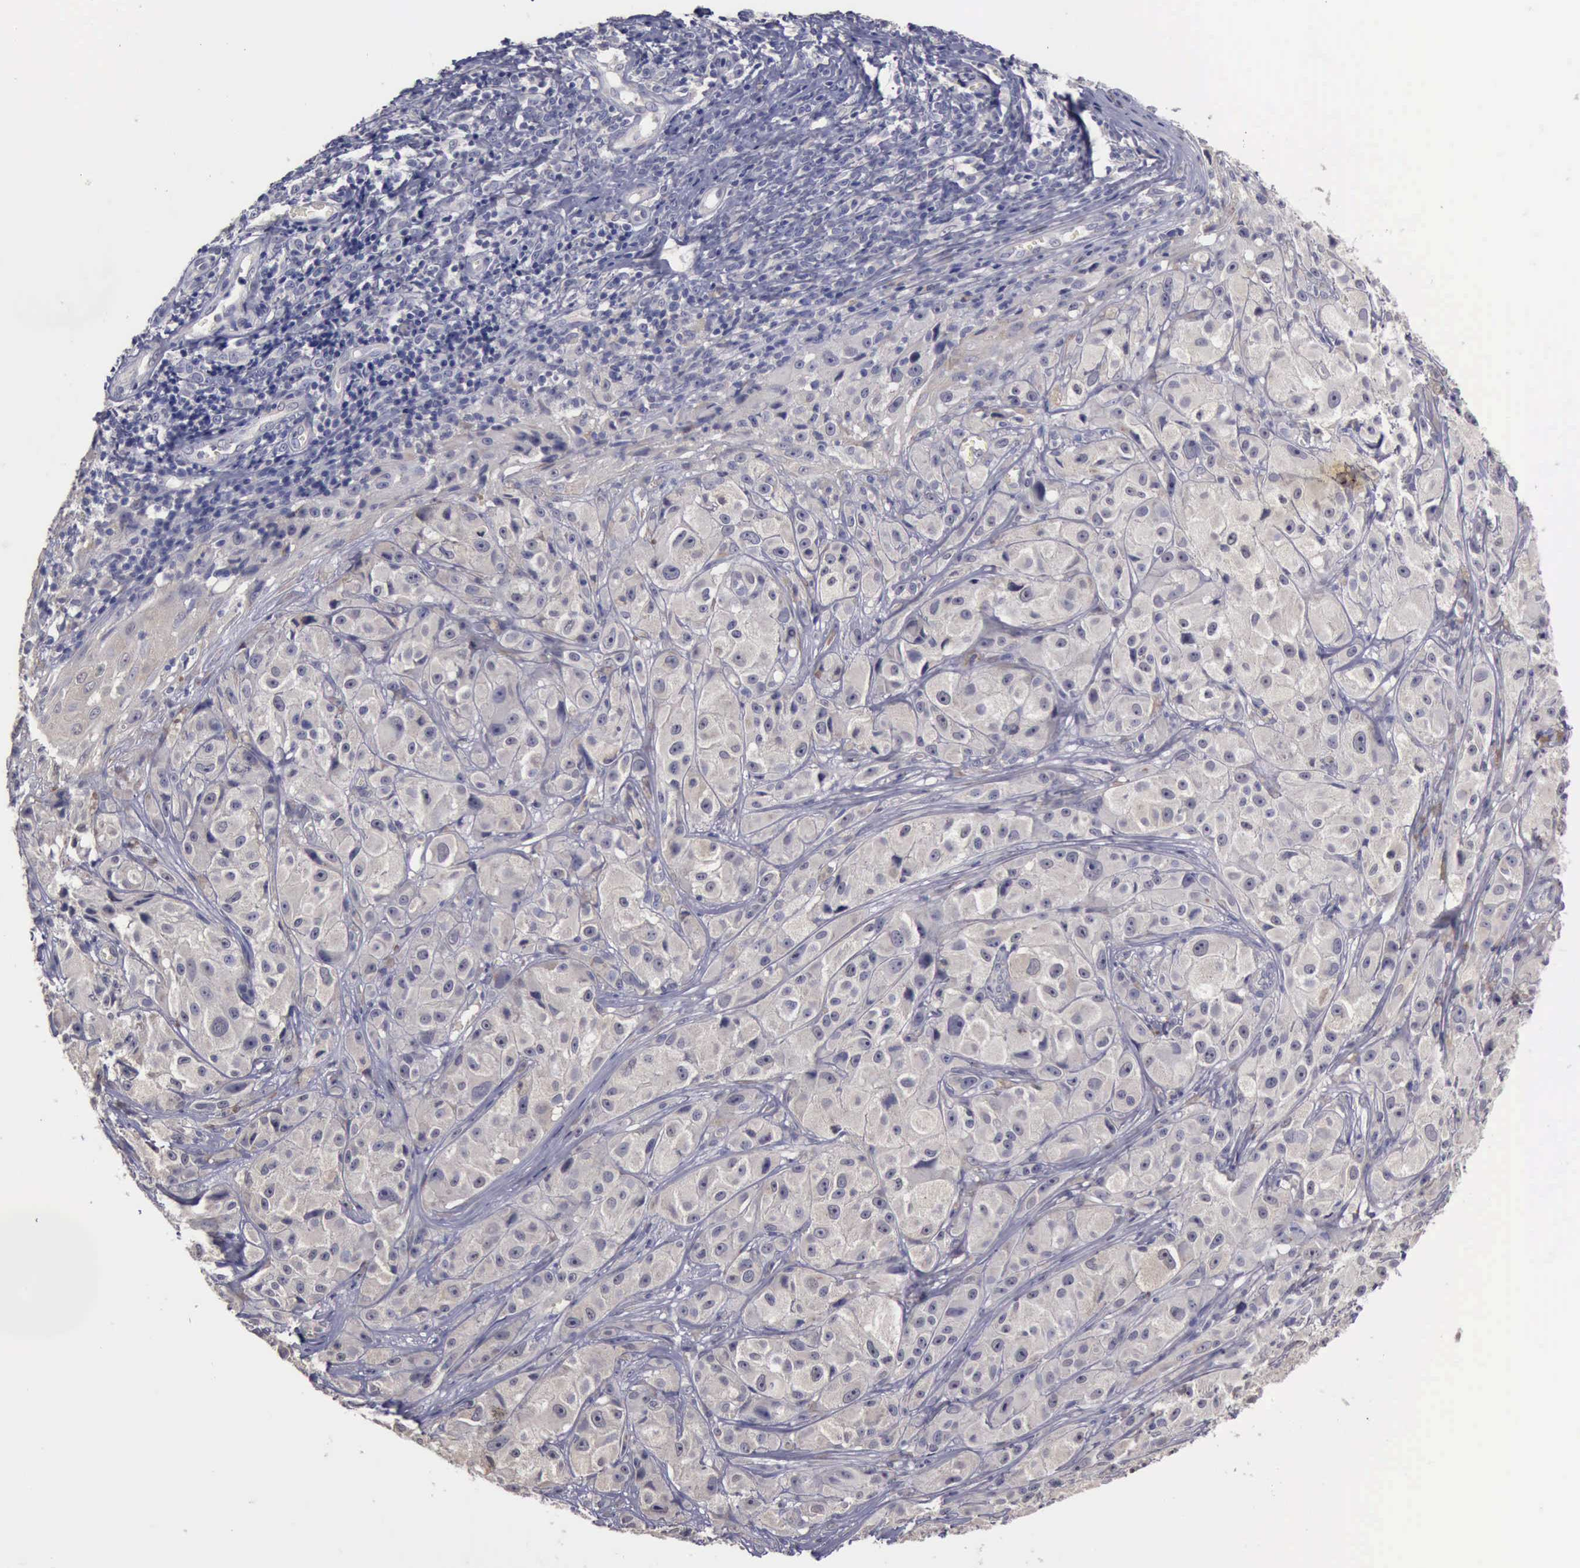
{"staining": {"intensity": "negative", "quantity": "none", "location": "none"}, "tissue": "melanoma", "cell_type": "Tumor cells", "image_type": "cancer", "snomed": [{"axis": "morphology", "description": "Malignant melanoma, NOS"}, {"axis": "topography", "description": "Skin"}], "caption": "IHC image of neoplastic tissue: human malignant melanoma stained with DAB (3,3'-diaminobenzidine) demonstrates no significant protein expression in tumor cells. (DAB immunohistochemistry (IHC) visualized using brightfield microscopy, high magnification).", "gene": "PHKA1", "patient": {"sex": "male", "age": 56}}